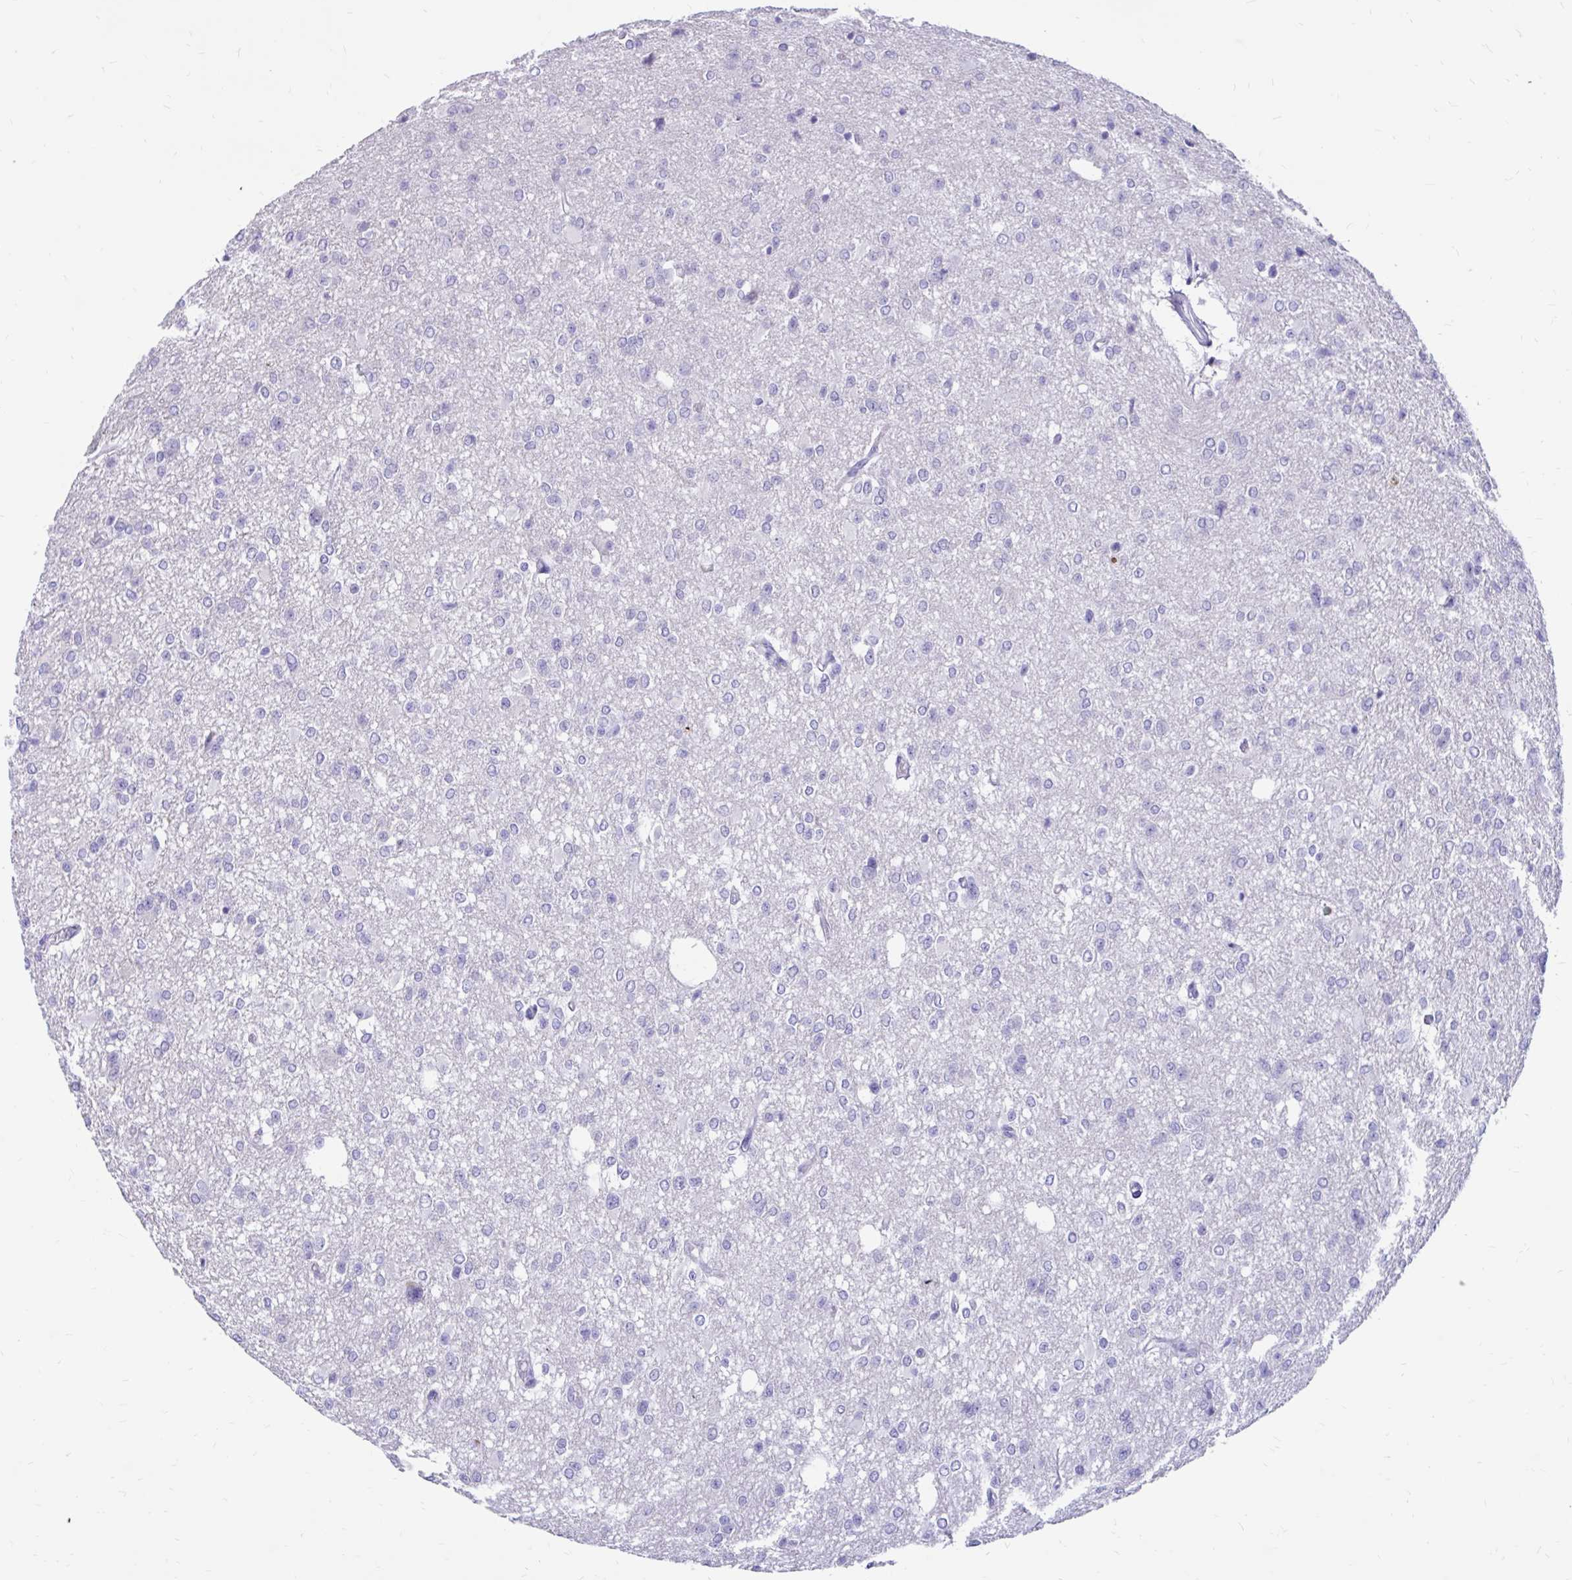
{"staining": {"intensity": "negative", "quantity": "none", "location": "none"}, "tissue": "glioma", "cell_type": "Tumor cells", "image_type": "cancer", "snomed": [{"axis": "morphology", "description": "Glioma, malignant, Low grade"}, {"axis": "topography", "description": "Brain"}], "caption": "DAB immunohistochemical staining of glioma exhibits no significant positivity in tumor cells.", "gene": "IGSF5", "patient": {"sex": "male", "age": 26}}